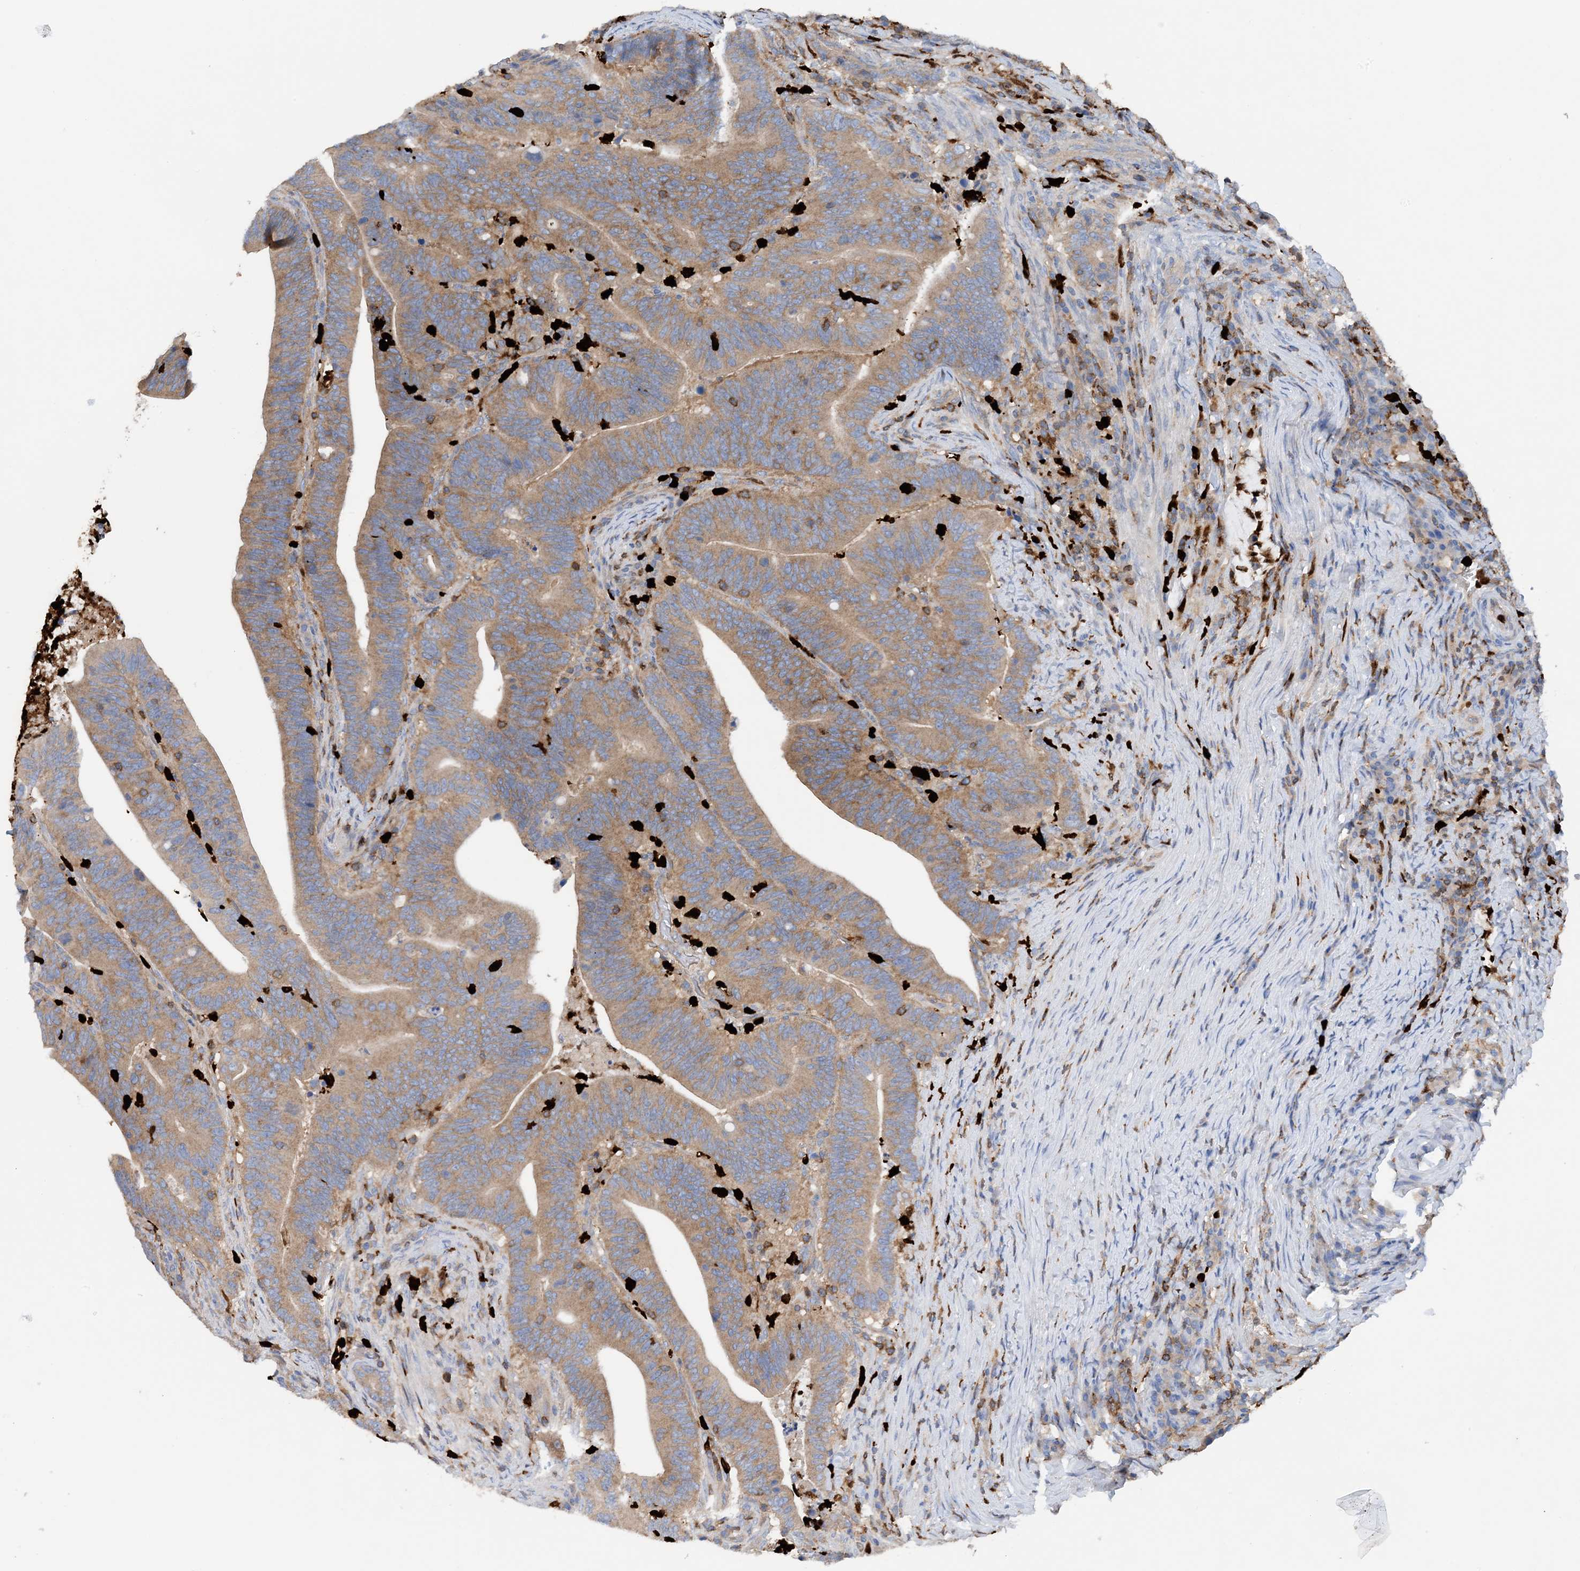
{"staining": {"intensity": "moderate", "quantity": ">75%", "location": "cytoplasmic/membranous"}, "tissue": "colorectal cancer", "cell_type": "Tumor cells", "image_type": "cancer", "snomed": [{"axis": "morphology", "description": "Adenocarcinoma, NOS"}, {"axis": "topography", "description": "Colon"}], "caption": "Human colorectal cancer stained for a protein (brown) displays moderate cytoplasmic/membranous positive staining in approximately >75% of tumor cells.", "gene": "PHACTR2", "patient": {"sex": "female", "age": 66}}